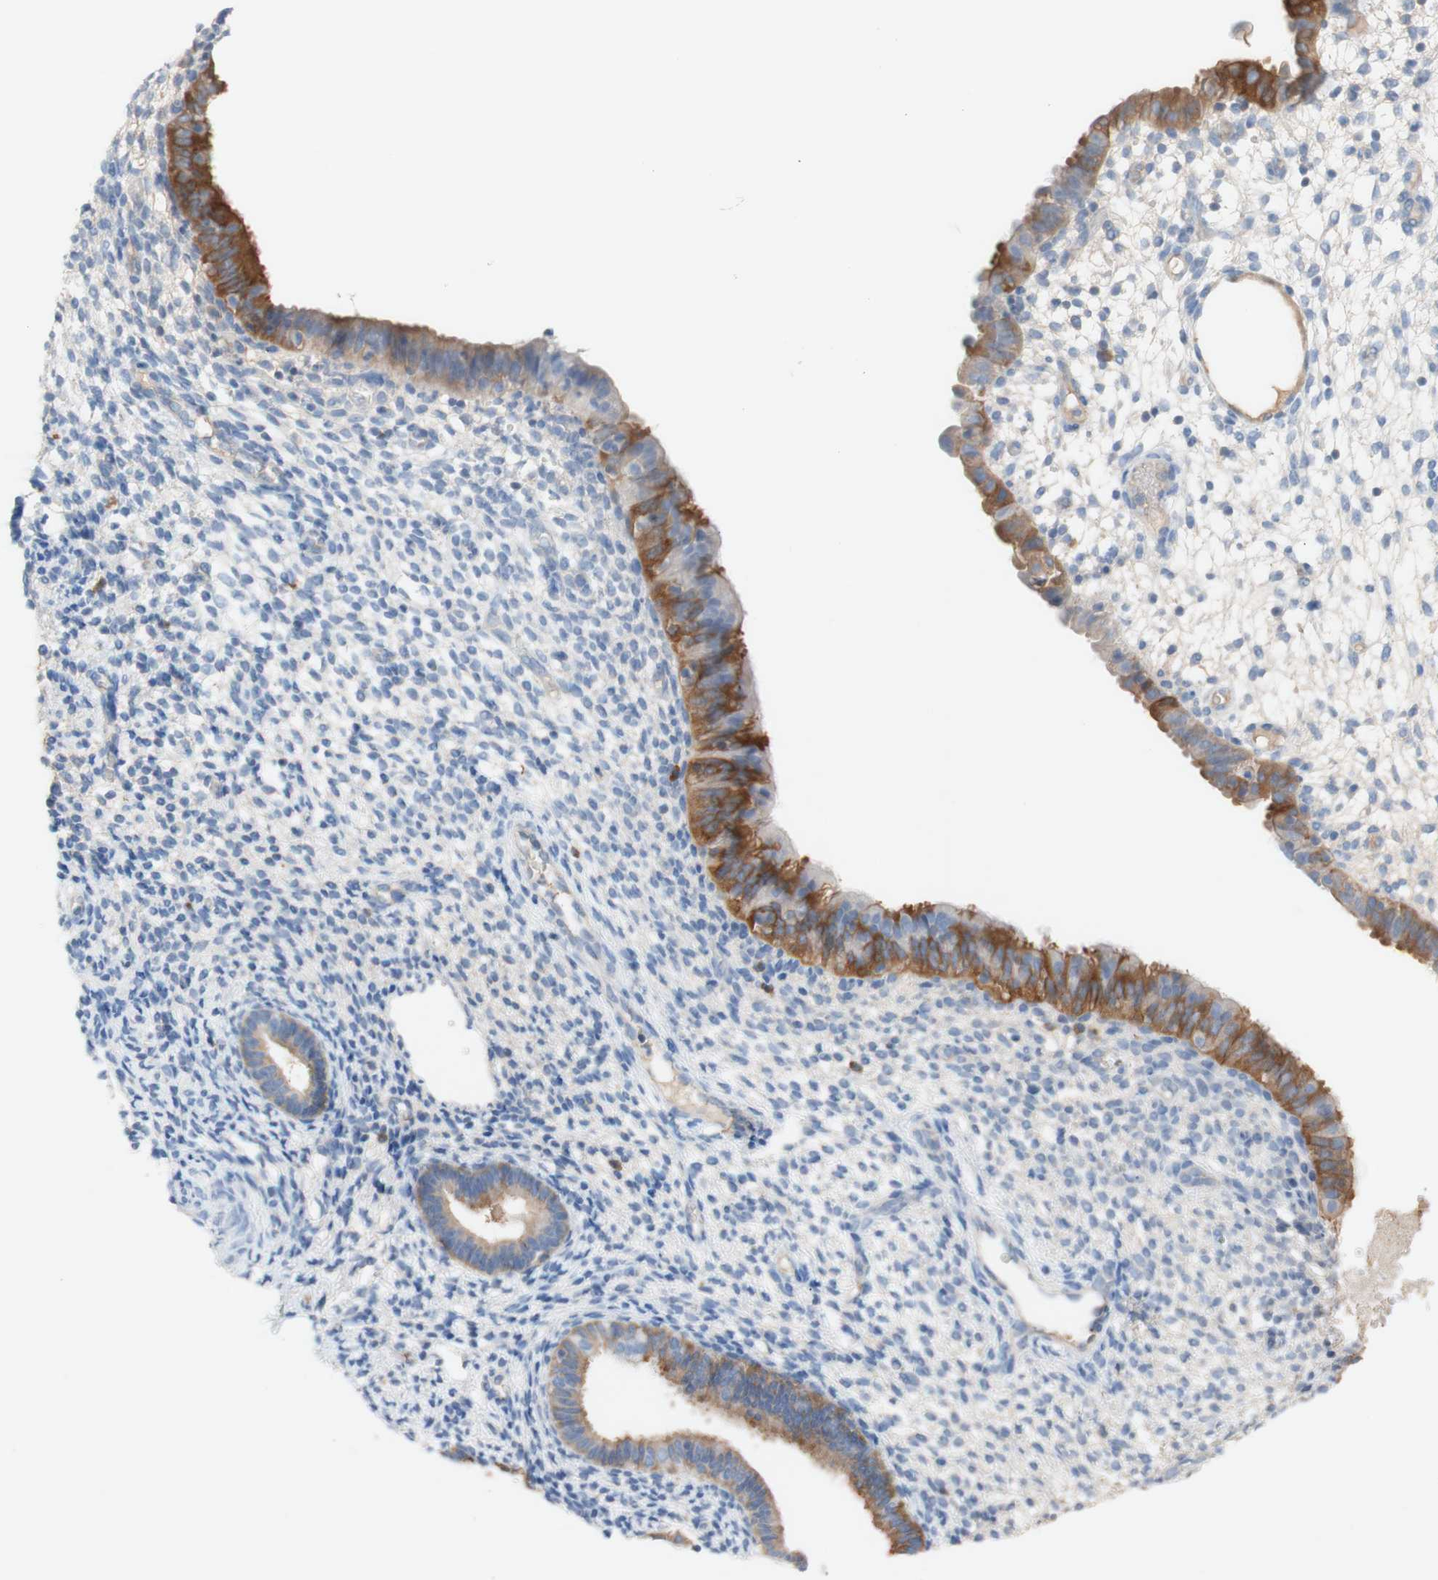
{"staining": {"intensity": "negative", "quantity": "none", "location": "none"}, "tissue": "endometrium", "cell_type": "Cells in endometrial stroma", "image_type": "normal", "snomed": [{"axis": "morphology", "description": "Normal tissue, NOS"}, {"axis": "topography", "description": "Endometrium"}], "caption": "This is an immunohistochemistry (IHC) histopathology image of benign human endometrium. There is no expression in cells in endometrial stroma.", "gene": "PACSIN1", "patient": {"sex": "female", "age": 61}}